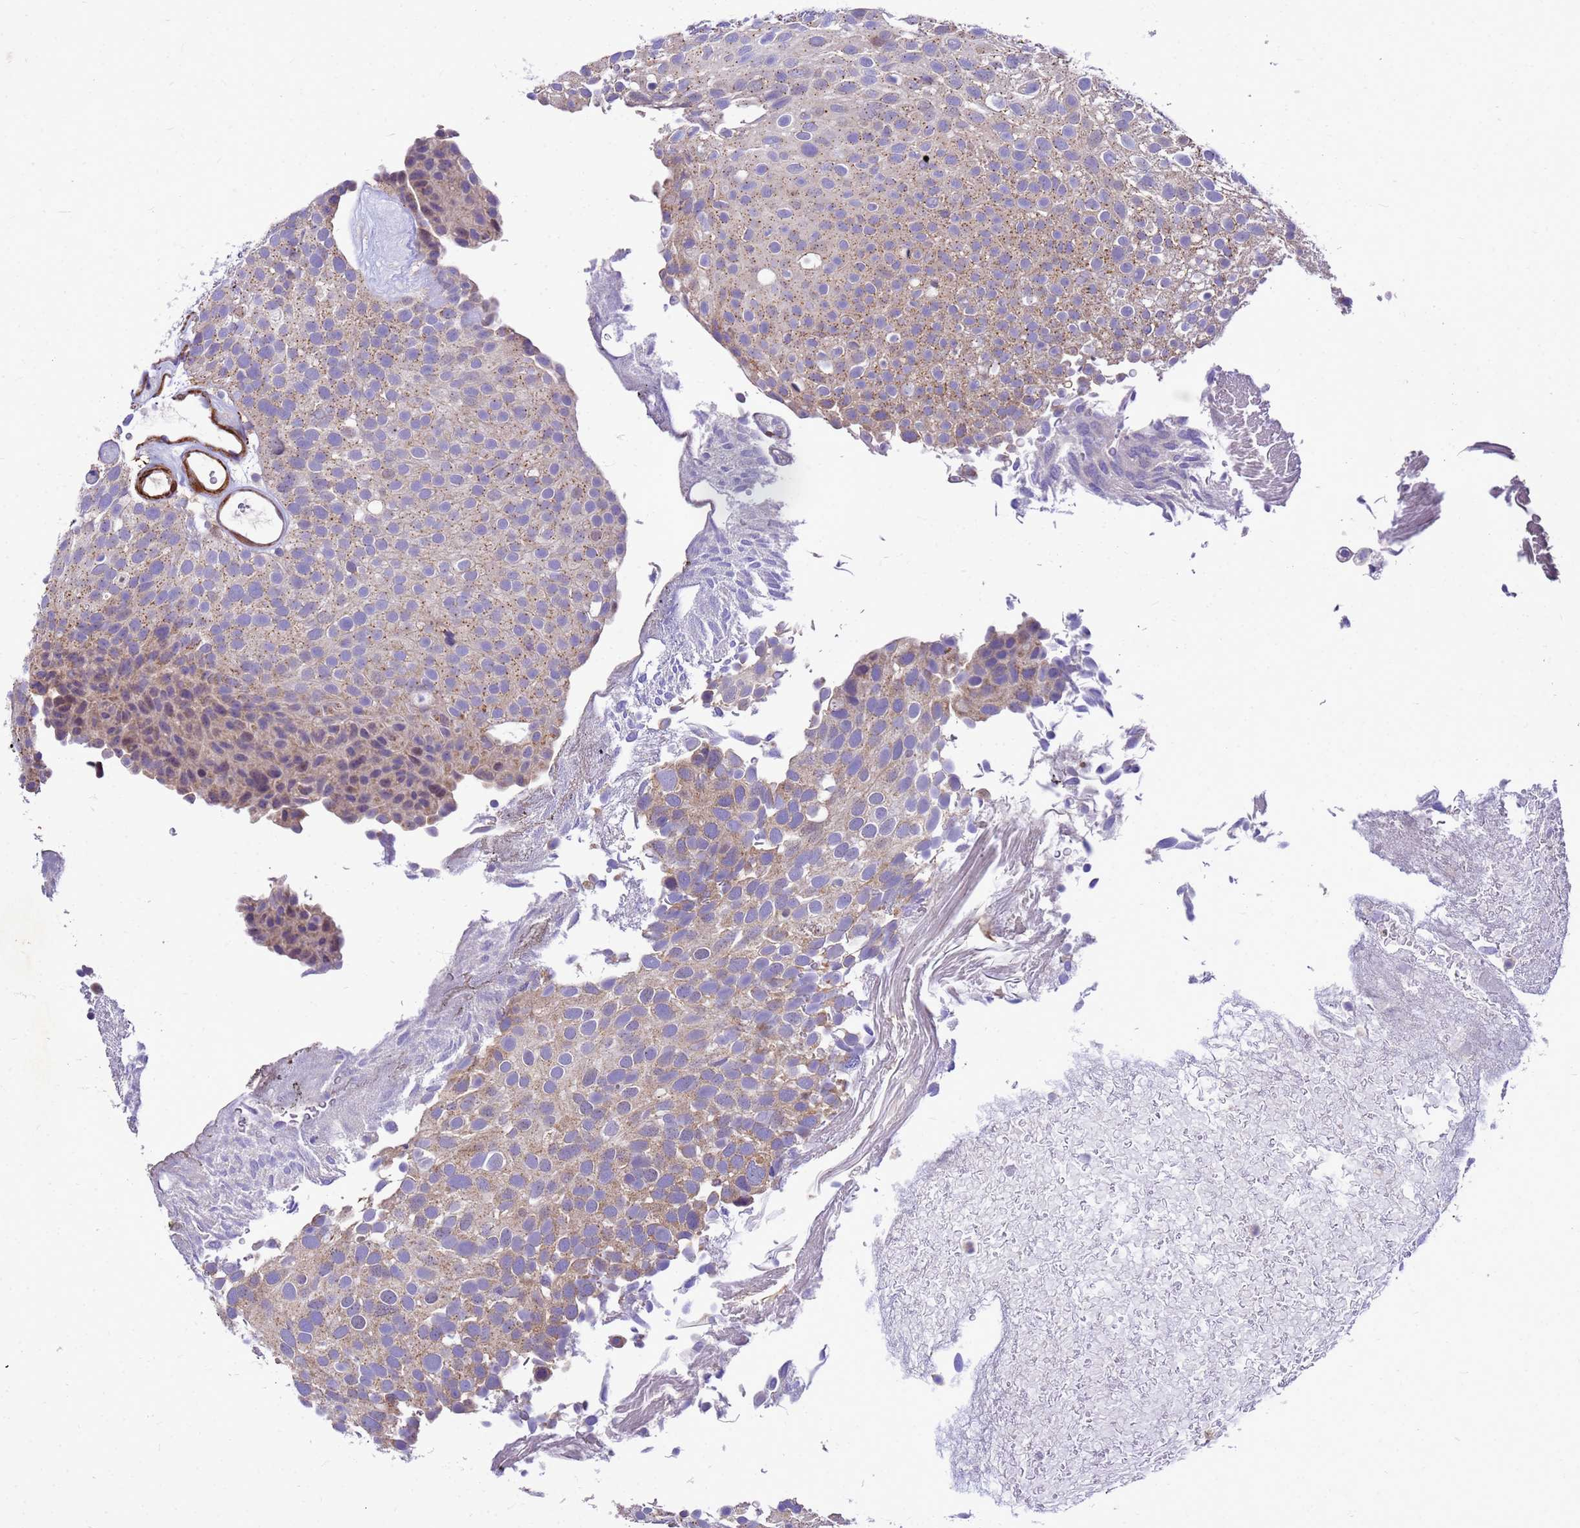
{"staining": {"intensity": "weak", "quantity": "25%-75%", "location": "cytoplasmic/membranous"}, "tissue": "urothelial cancer", "cell_type": "Tumor cells", "image_type": "cancer", "snomed": [{"axis": "morphology", "description": "Urothelial carcinoma, Low grade"}, {"axis": "topography", "description": "Urinary bladder"}], "caption": "An image showing weak cytoplasmic/membranous expression in approximately 25%-75% of tumor cells in urothelial cancer, as visualized by brown immunohistochemical staining.", "gene": "POP7", "patient": {"sex": "male", "age": 78}}